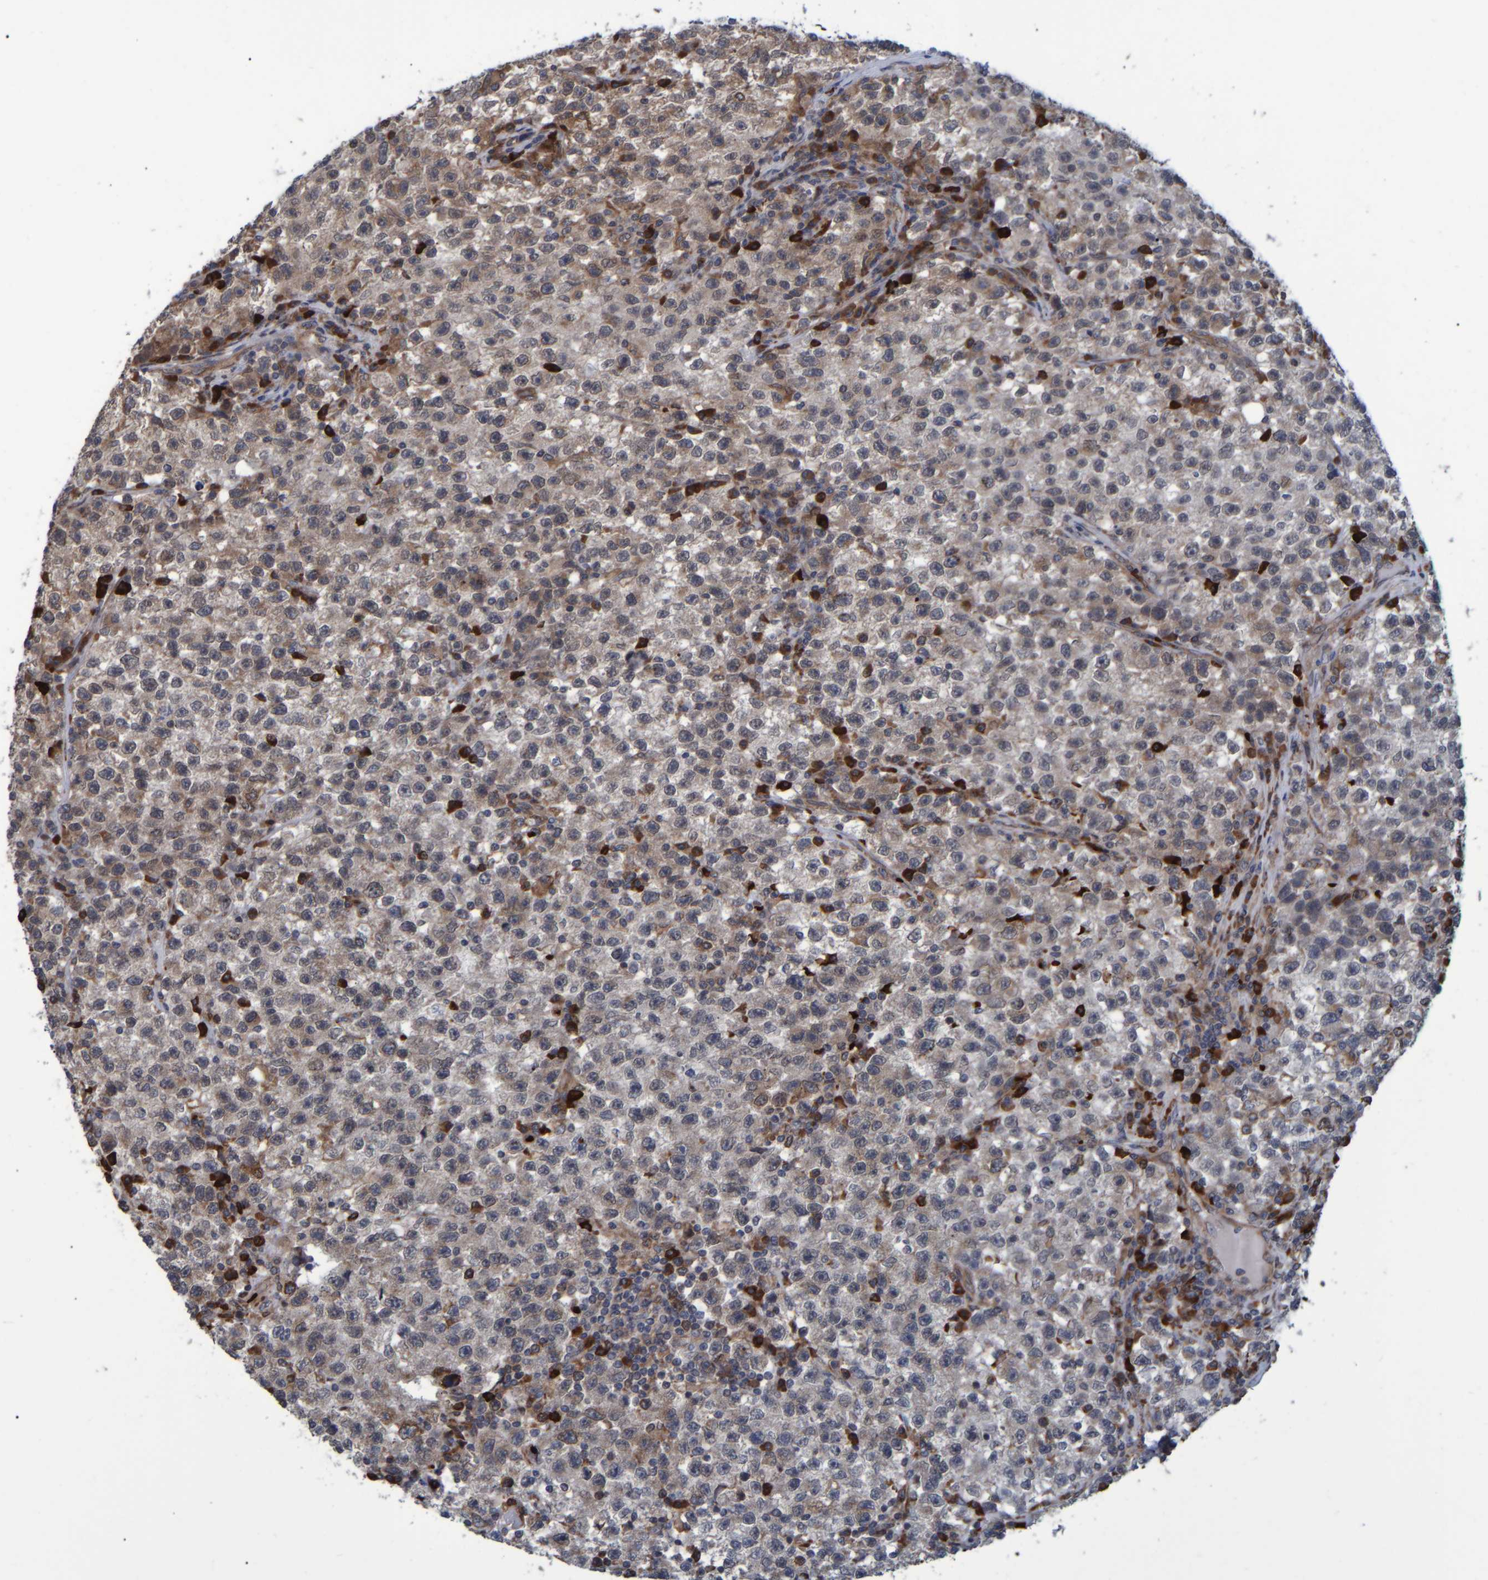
{"staining": {"intensity": "weak", "quantity": "25%-75%", "location": "cytoplasmic/membranous"}, "tissue": "testis cancer", "cell_type": "Tumor cells", "image_type": "cancer", "snomed": [{"axis": "morphology", "description": "Seminoma, NOS"}, {"axis": "topography", "description": "Testis"}], "caption": "Immunohistochemistry (IHC) histopathology image of human testis cancer (seminoma) stained for a protein (brown), which reveals low levels of weak cytoplasmic/membranous positivity in about 25%-75% of tumor cells.", "gene": "SPAG5", "patient": {"sex": "male", "age": 22}}